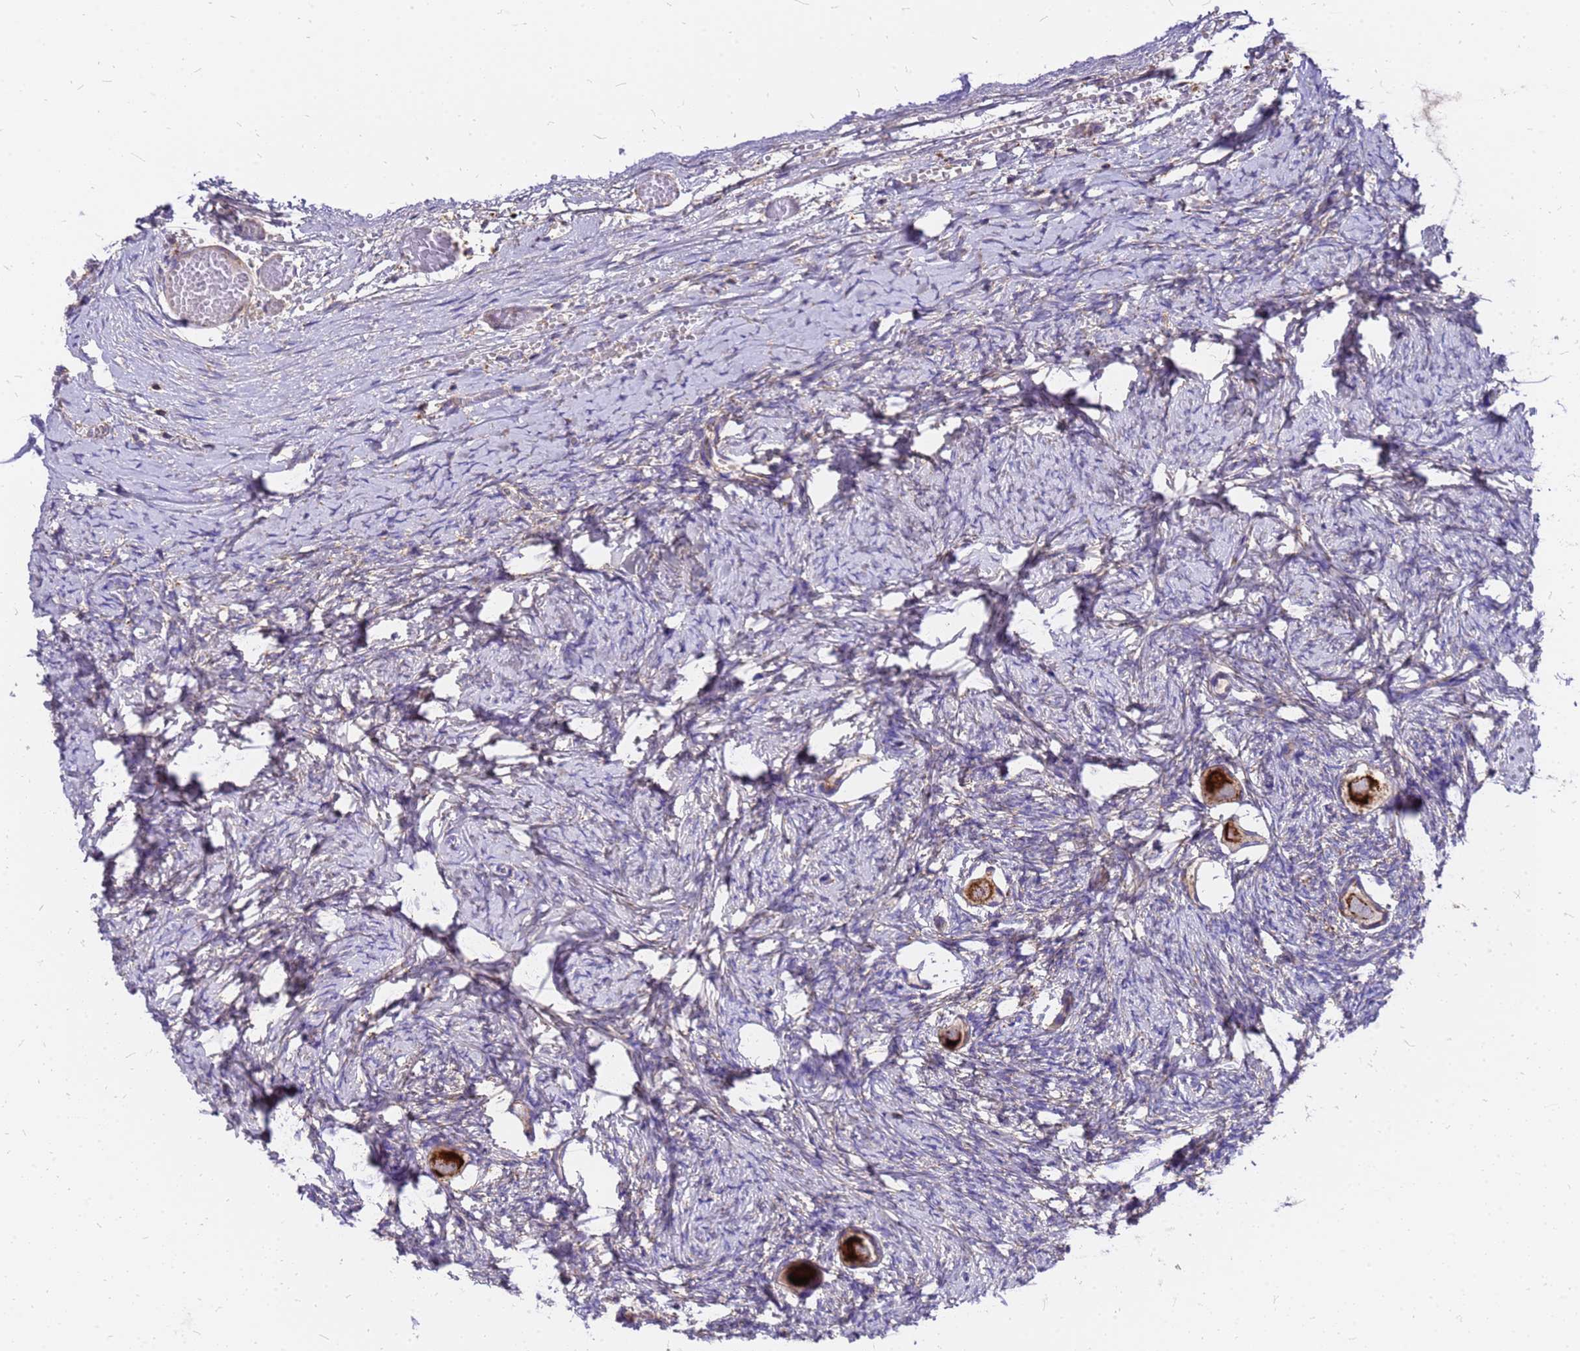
{"staining": {"intensity": "strong", "quantity": ">75%", "location": "cytoplasmic/membranous"}, "tissue": "ovary", "cell_type": "Follicle cells", "image_type": "normal", "snomed": [{"axis": "morphology", "description": "Normal tissue, NOS"}, {"axis": "topography", "description": "Ovary"}], "caption": "Immunohistochemistry photomicrograph of normal ovary stained for a protein (brown), which demonstrates high levels of strong cytoplasmic/membranous positivity in about >75% of follicle cells.", "gene": "MRPS26", "patient": {"sex": "female", "age": 27}}